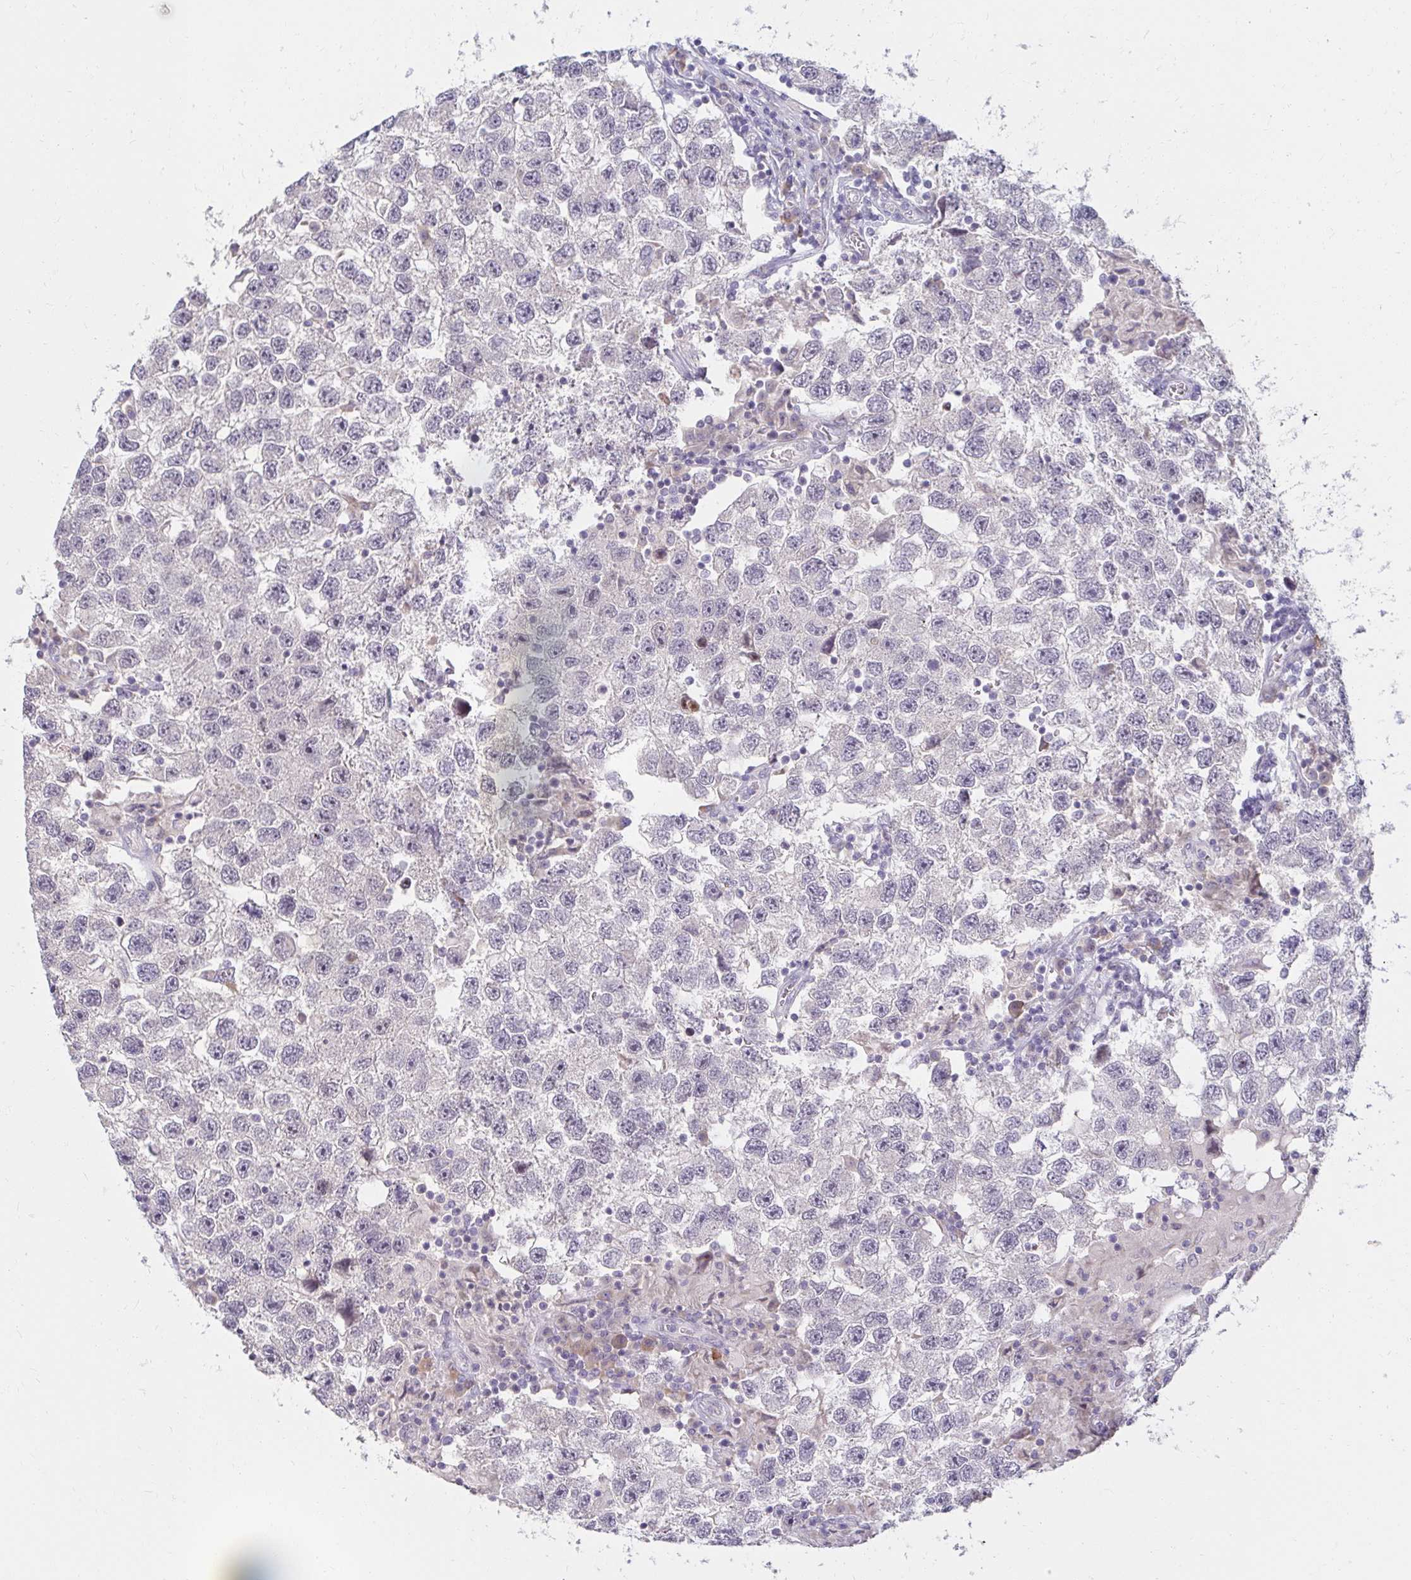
{"staining": {"intensity": "negative", "quantity": "none", "location": "none"}, "tissue": "testis cancer", "cell_type": "Tumor cells", "image_type": "cancer", "snomed": [{"axis": "morphology", "description": "Seminoma, NOS"}, {"axis": "topography", "description": "Testis"}], "caption": "Testis seminoma stained for a protein using immunohistochemistry (IHC) displays no positivity tumor cells.", "gene": "DDN", "patient": {"sex": "male", "age": 26}}